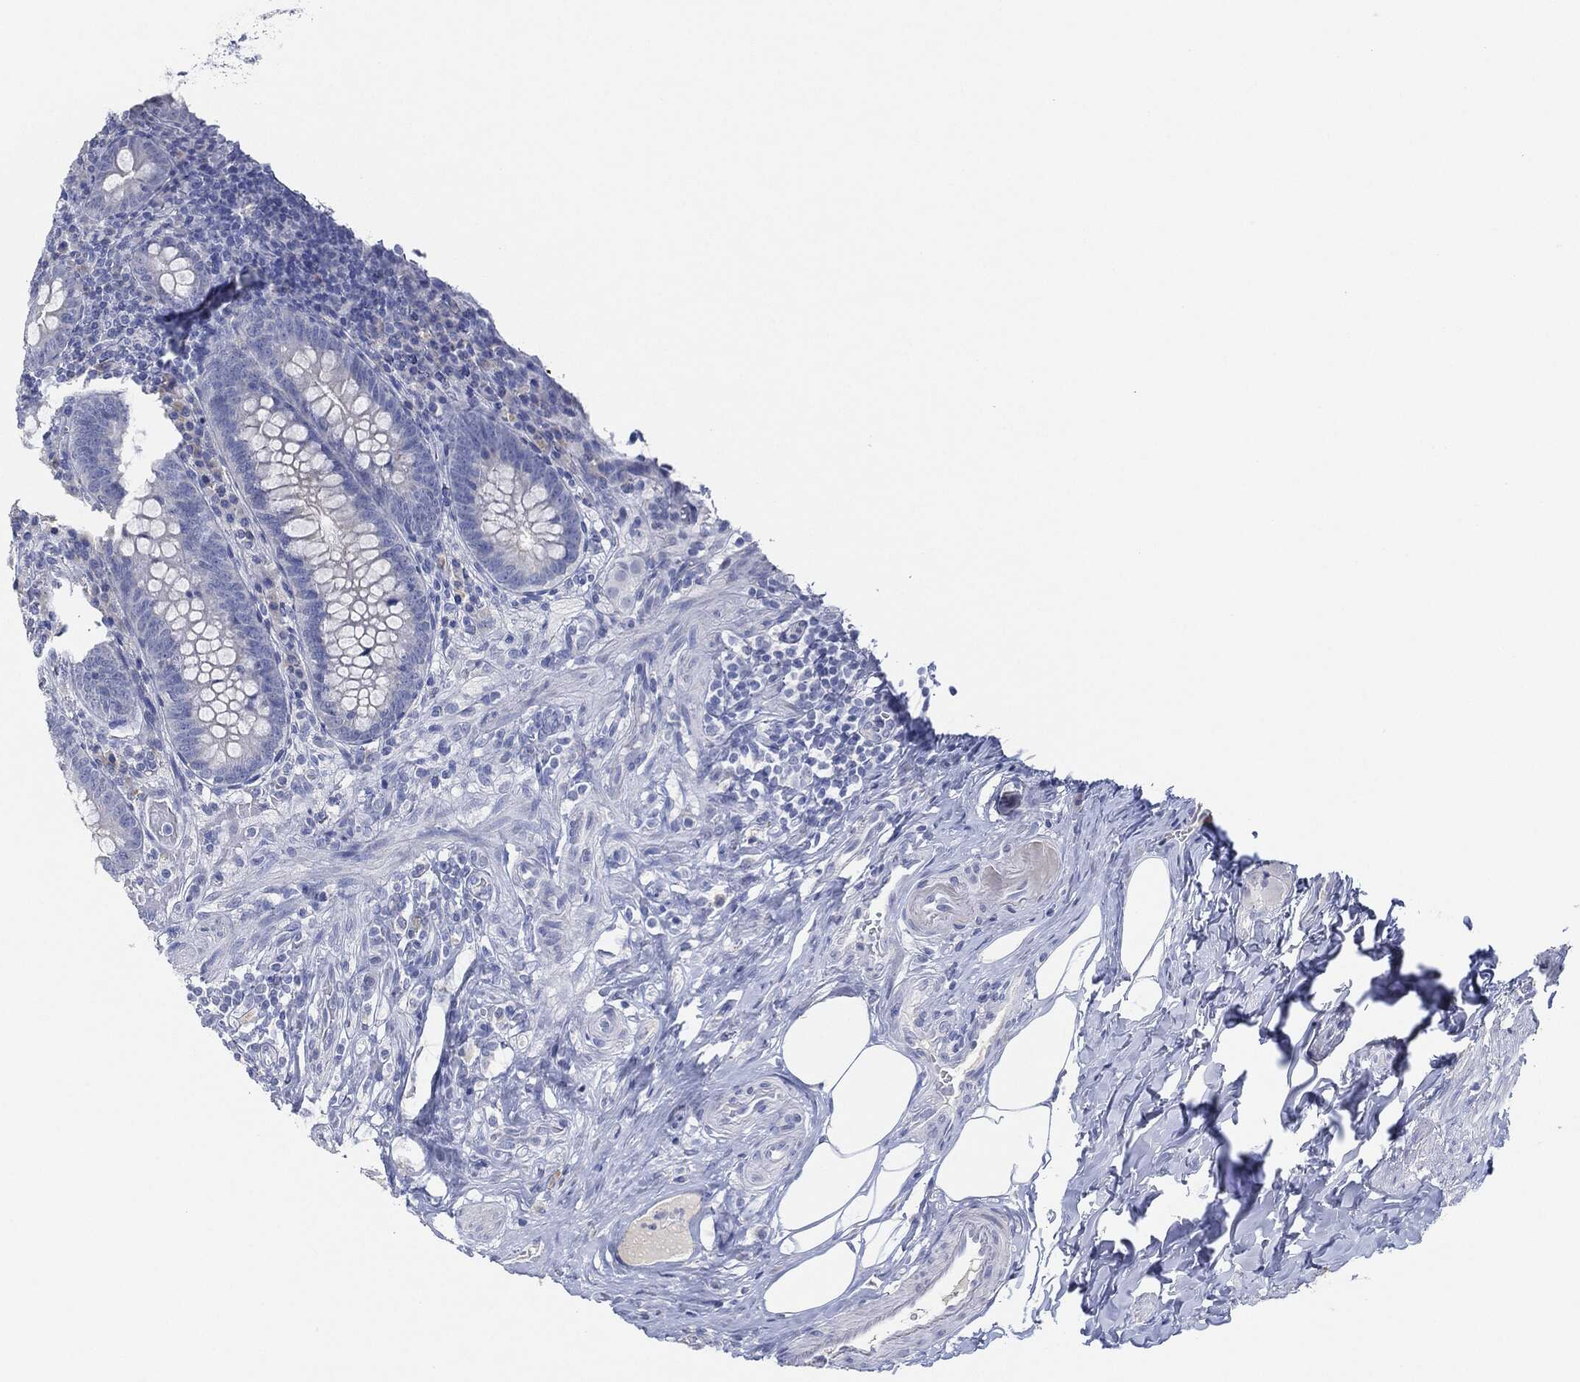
{"staining": {"intensity": "negative", "quantity": "none", "location": "none"}, "tissue": "appendix", "cell_type": "Glandular cells", "image_type": "normal", "snomed": [{"axis": "morphology", "description": "Normal tissue, NOS"}, {"axis": "topography", "description": "Appendix"}], "caption": "DAB (3,3'-diaminobenzidine) immunohistochemical staining of normal human appendix demonstrates no significant positivity in glandular cells. Nuclei are stained in blue.", "gene": "AFP", "patient": {"sex": "male", "age": 47}}